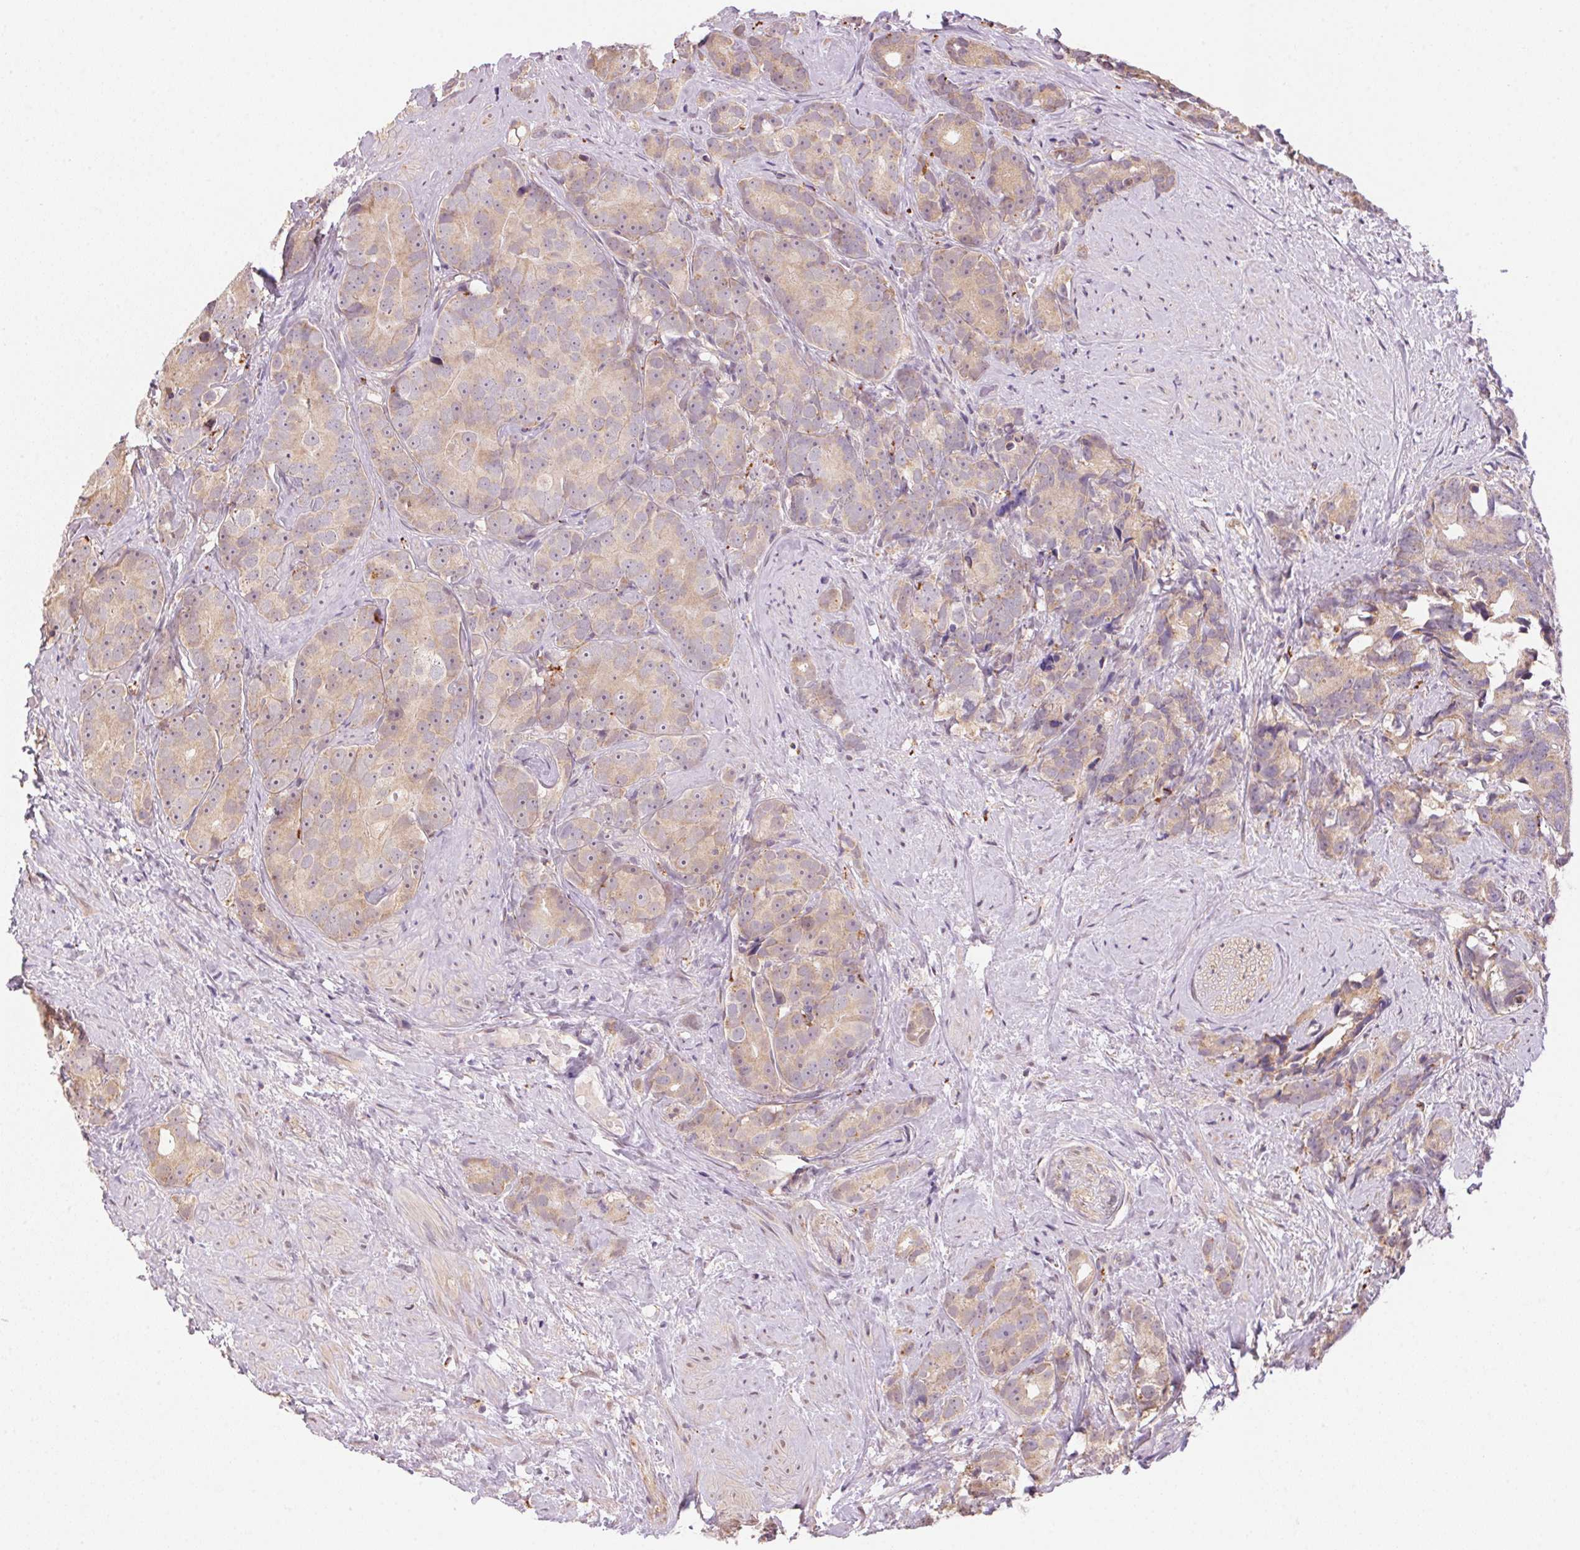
{"staining": {"intensity": "weak", "quantity": "25%-75%", "location": "cytoplasmic/membranous"}, "tissue": "prostate cancer", "cell_type": "Tumor cells", "image_type": "cancer", "snomed": [{"axis": "morphology", "description": "Adenocarcinoma, High grade"}, {"axis": "topography", "description": "Prostate"}], "caption": "IHC (DAB) staining of human prostate cancer (high-grade adenocarcinoma) exhibits weak cytoplasmic/membranous protein staining in about 25%-75% of tumor cells.", "gene": "ADH5", "patient": {"sex": "male", "age": 90}}